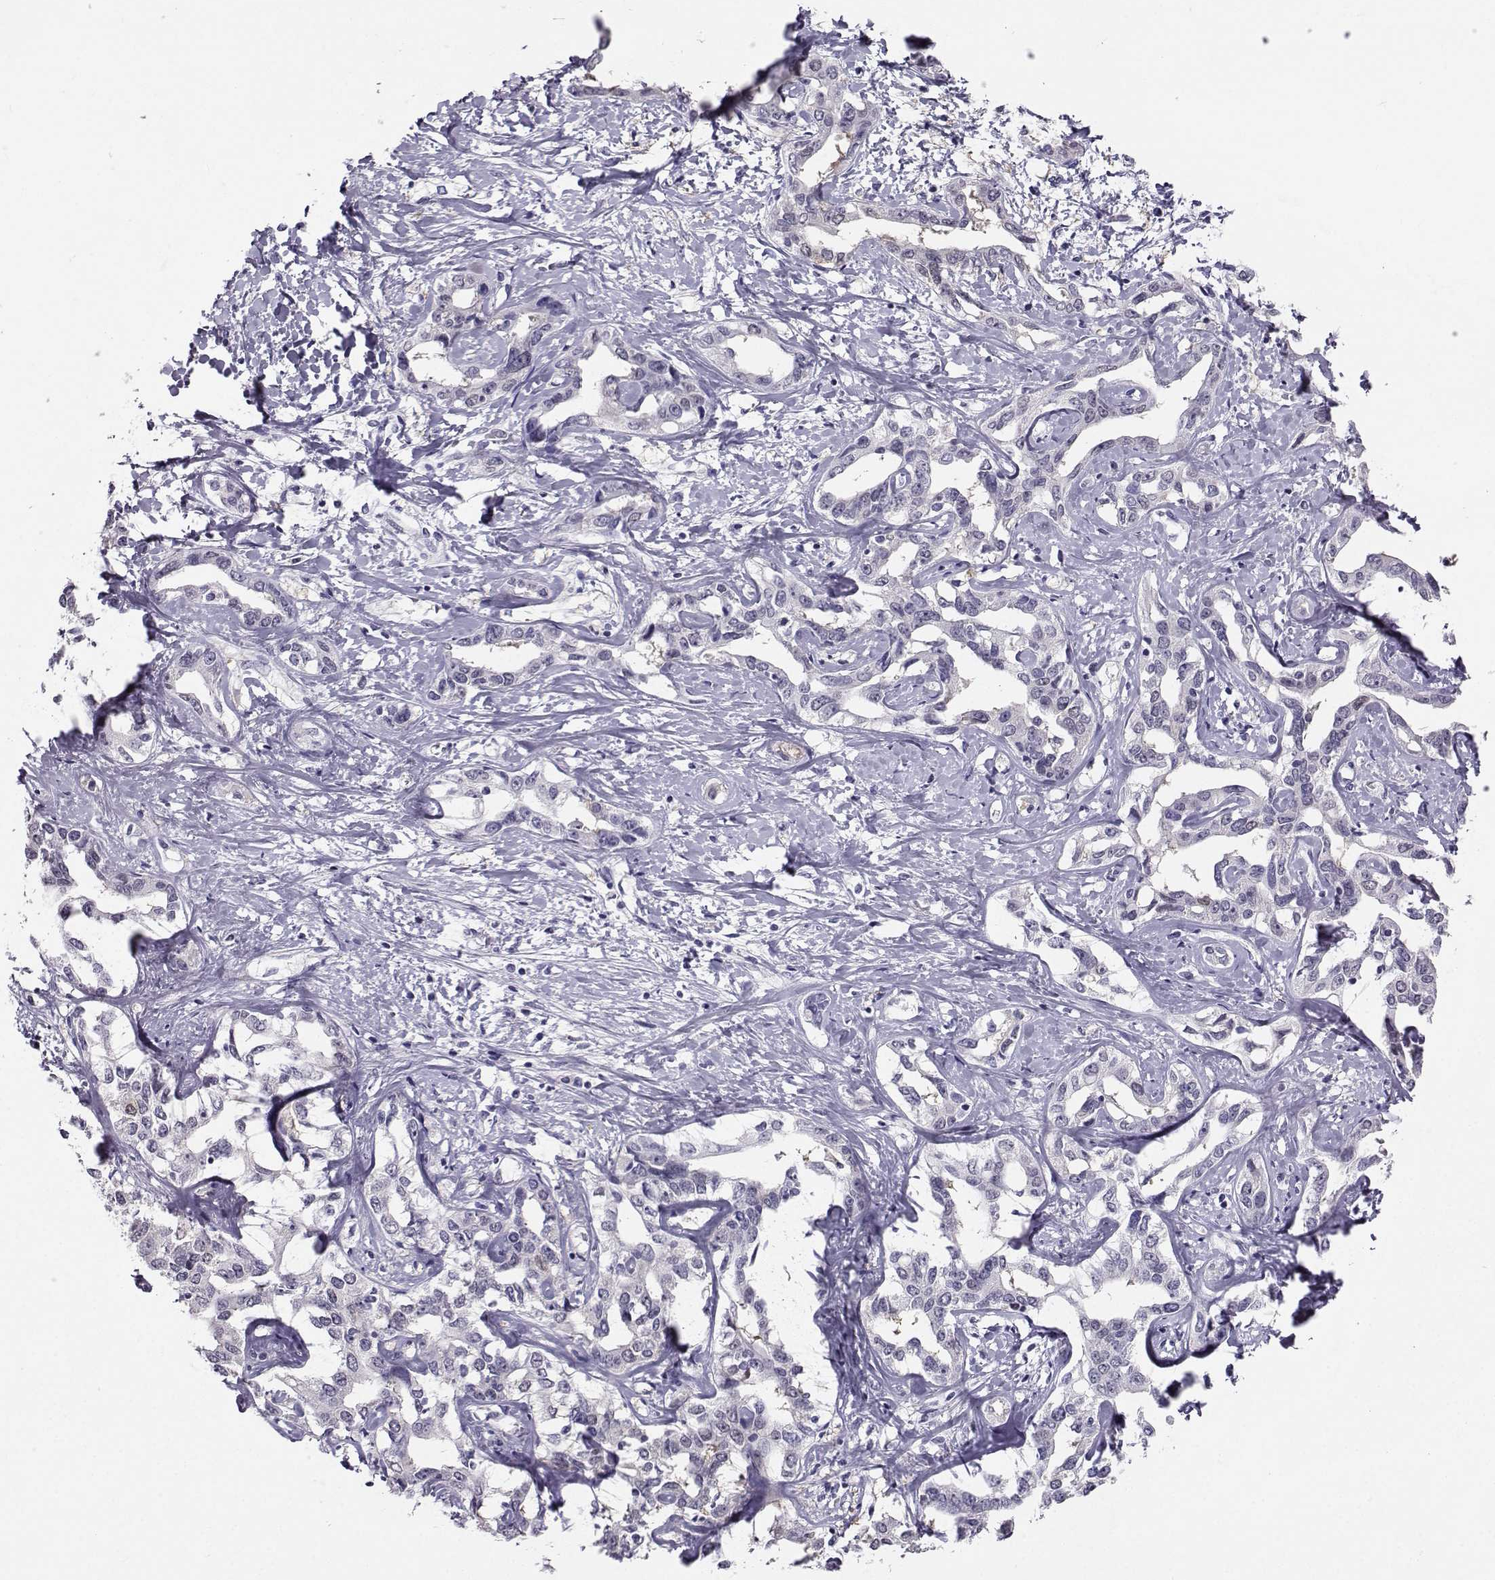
{"staining": {"intensity": "negative", "quantity": "none", "location": "none"}, "tissue": "liver cancer", "cell_type": "Tumor cells", "image_type": "cancer", "snomed": [{"axis": "morphology", "description": "Cholangiocarcinoma"}, {"axis": "topography", "description": "Liver"}], "caption": "Human liver cancer stained for a protein using immunohistochemistry (IHC) shows no positivity in tumor cells.", "gene": "PGK1", "patient": {"sex": "male", "age": 59}}